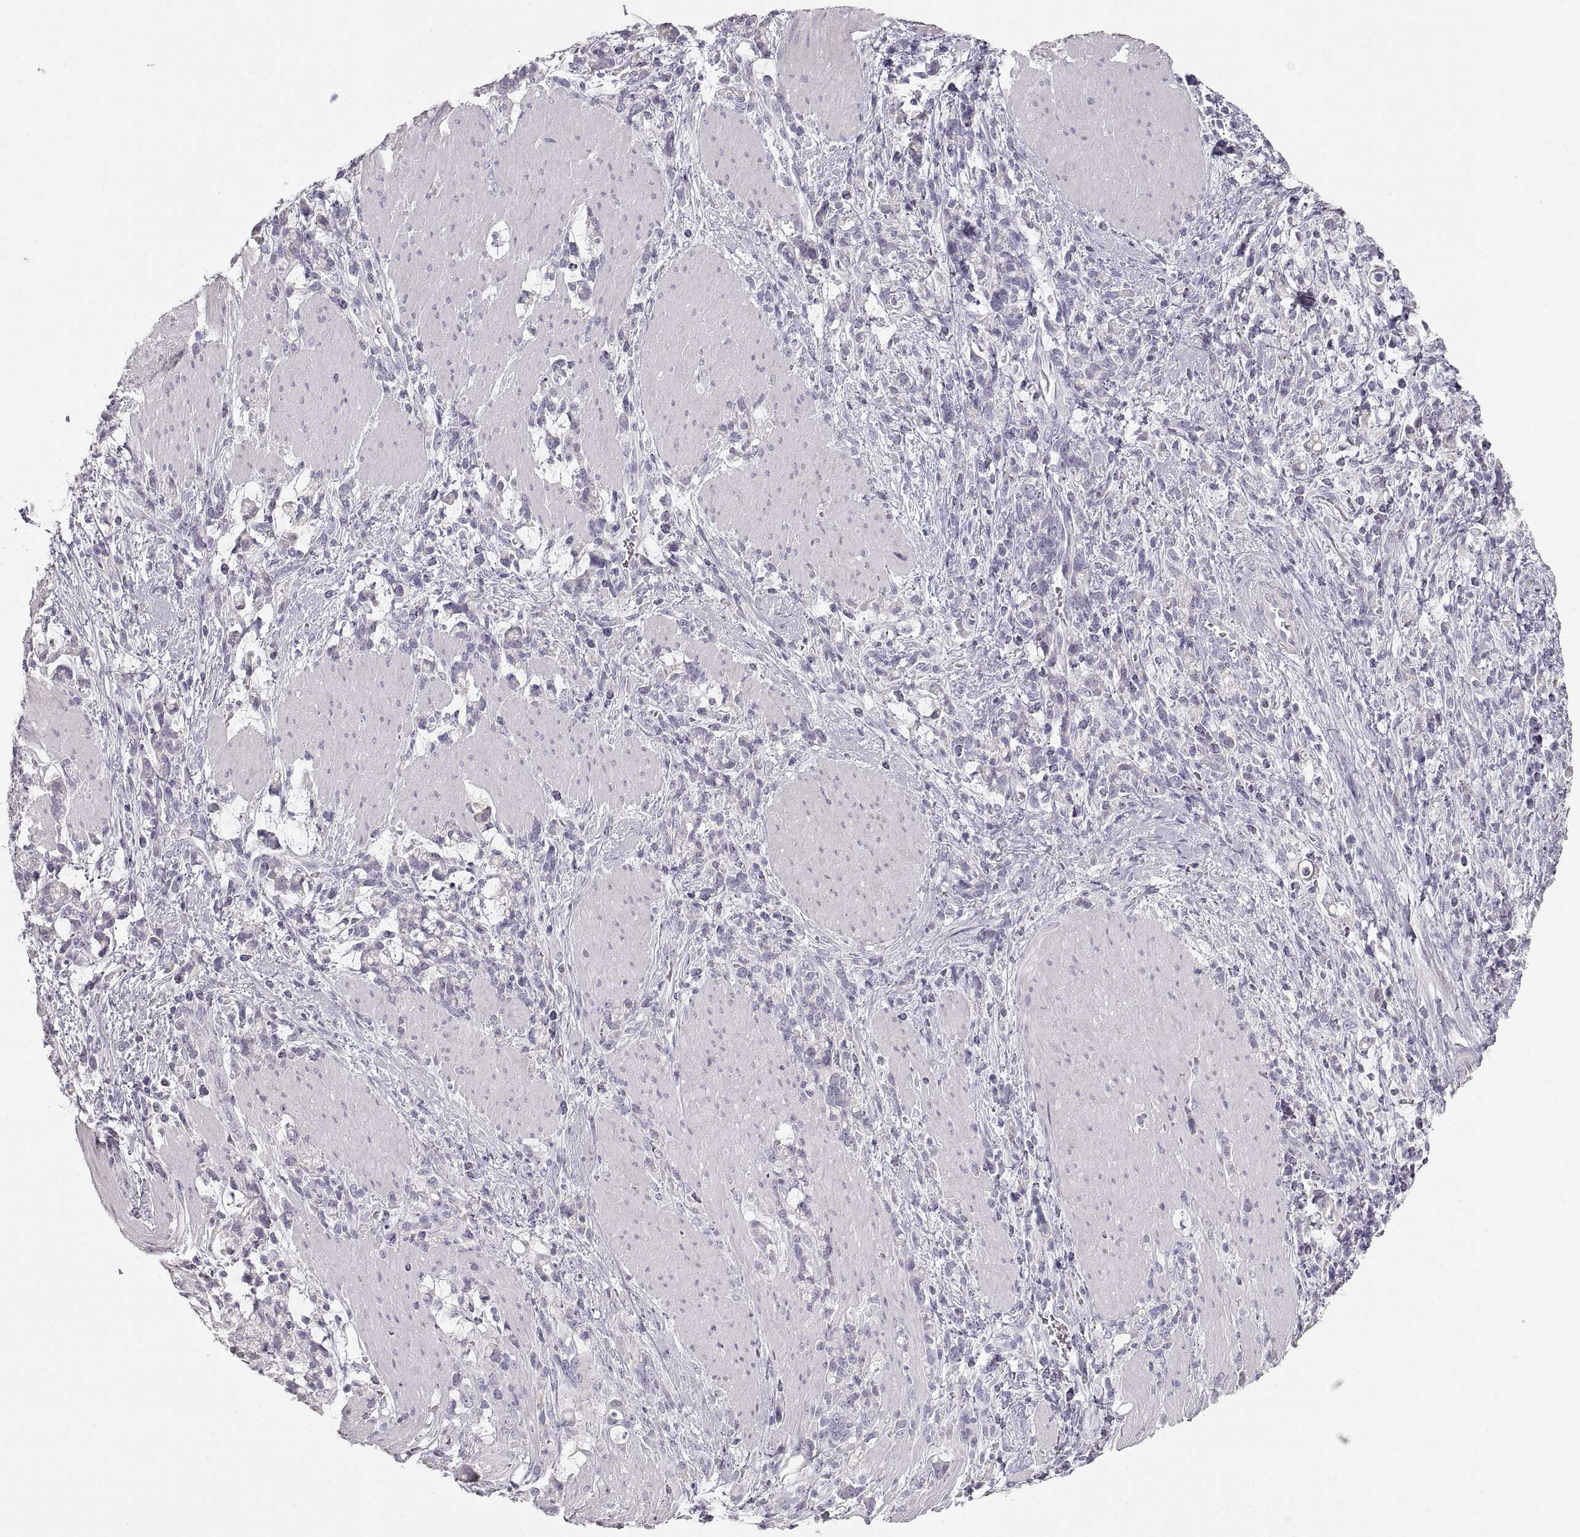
{"staining": {"intensity": "negative", "quantity": "none", "location": "none"}, "tissue": "stomach cancer", "cell_type": "Tumor cells", "image_type": "cancer", "snomed": [{"axis": "morphology", "description": "Adenocarcinoma, NOS"}, {"axis": "topography", "description": "Stomach"}], "caption": "Human stomach cancer (adenocarcinoma) stained for a protein using IHC exhibits no staining in tumor cells.", "gene": "ZP3", "patient": {"sex": "female", "age": 57}}